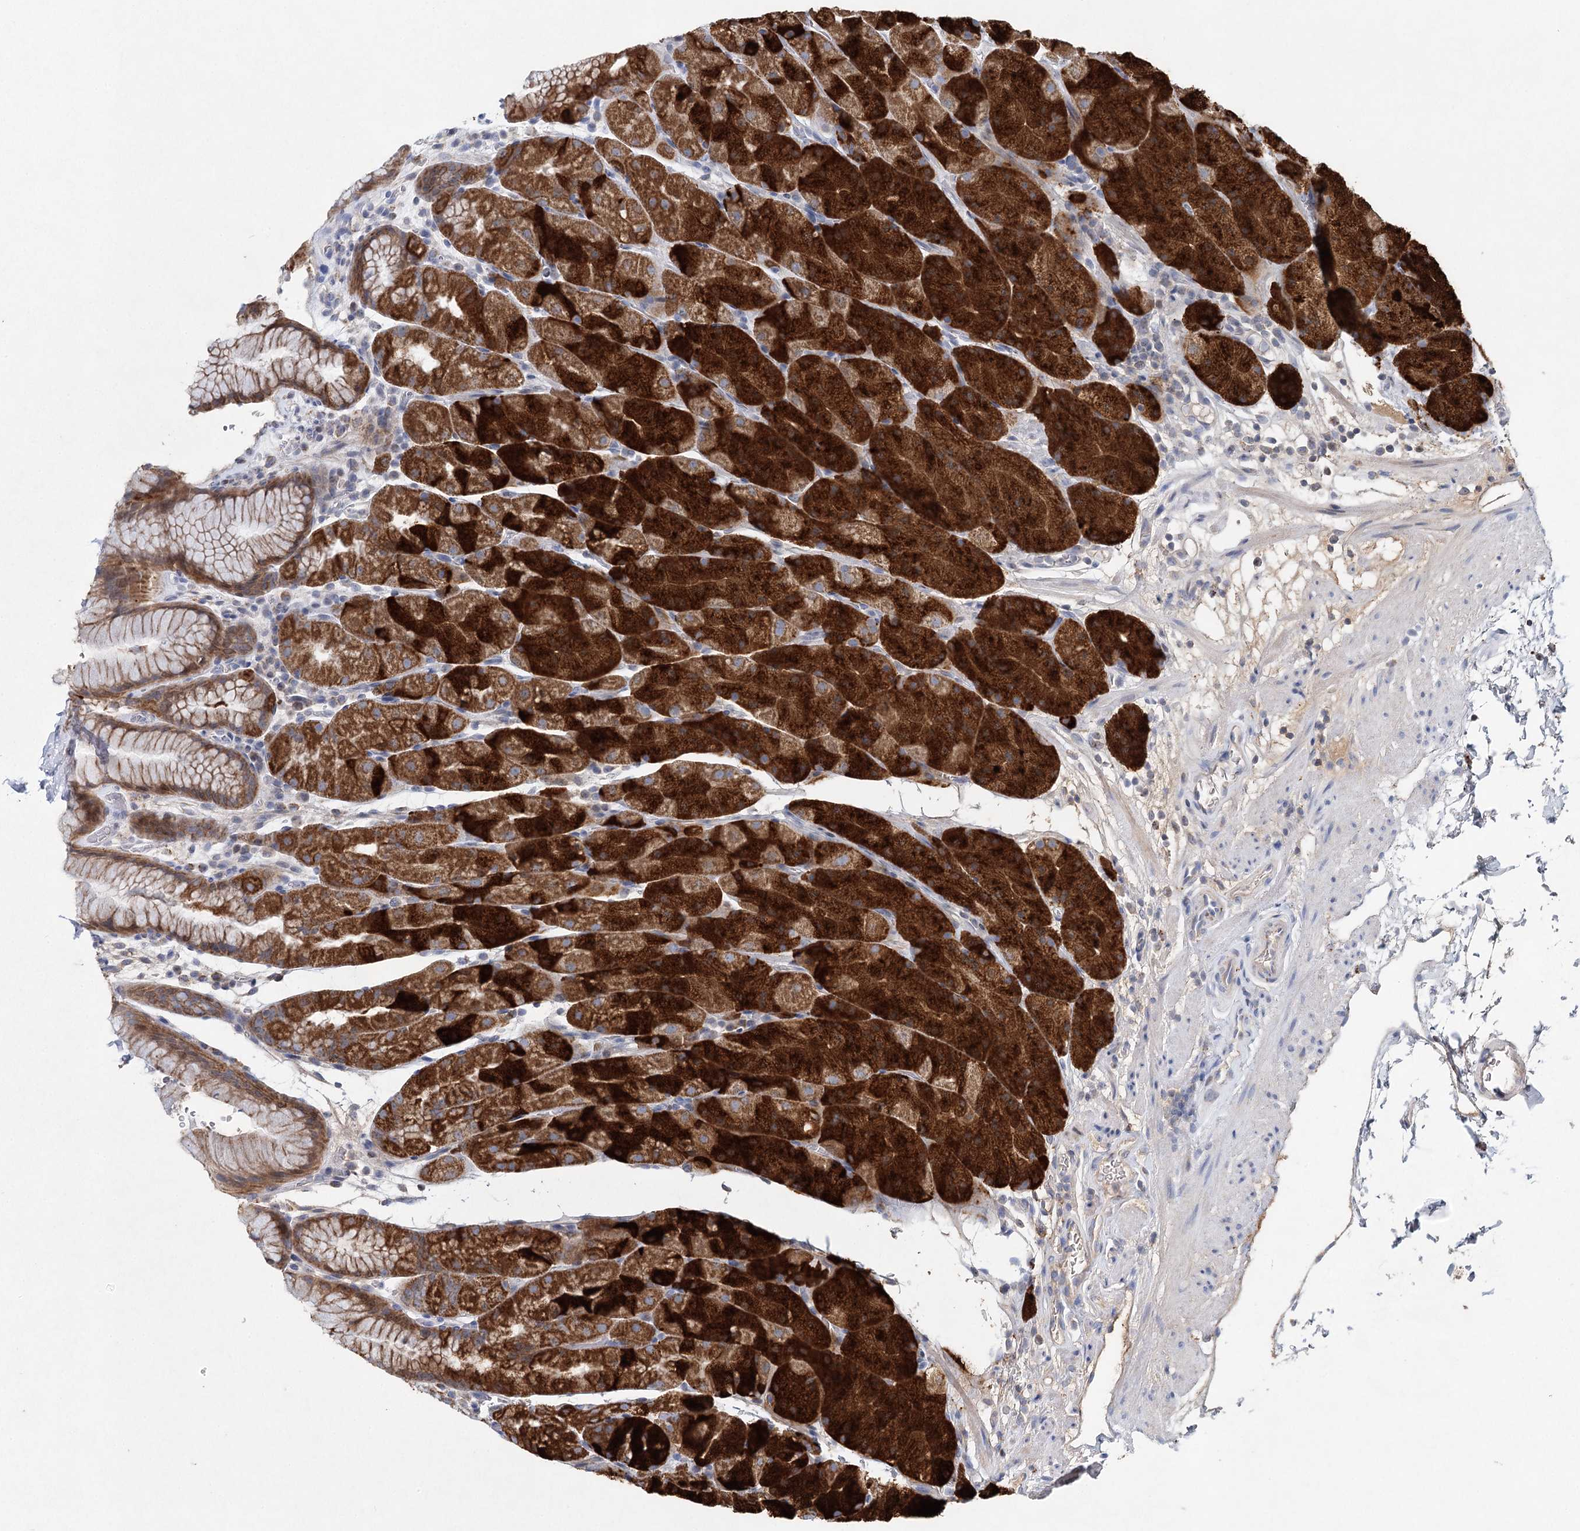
{"staining": {"intensity": "strong", "quantity": ">75%", "location": "cytoplasmic/membranous"}, "tissue": "stomach", "cell_type": "Glandular cells", "image_type": "normal", "snomed": [{"axis": "morphology", "description": "Normal tissue, NOS"}, {"axis": "topography", "description": "Stomach, upper"}, {"axis": "topography", "description": "Stomach, lower"}], "caption": "Immunohistochemistry (IHC) staining of normal stomach, which reveals high levels of strong cytoplasmic/membranous expression in about >75% of glandular cells indicating strong cytoplasmic/membranous protein staining. The staining was performed using DAB (brown) for protein detection and nuclei were counterstained in hematoxylin (blue).", "gene": "XPO6", "patient": {"sex": "male", "age": 67}}